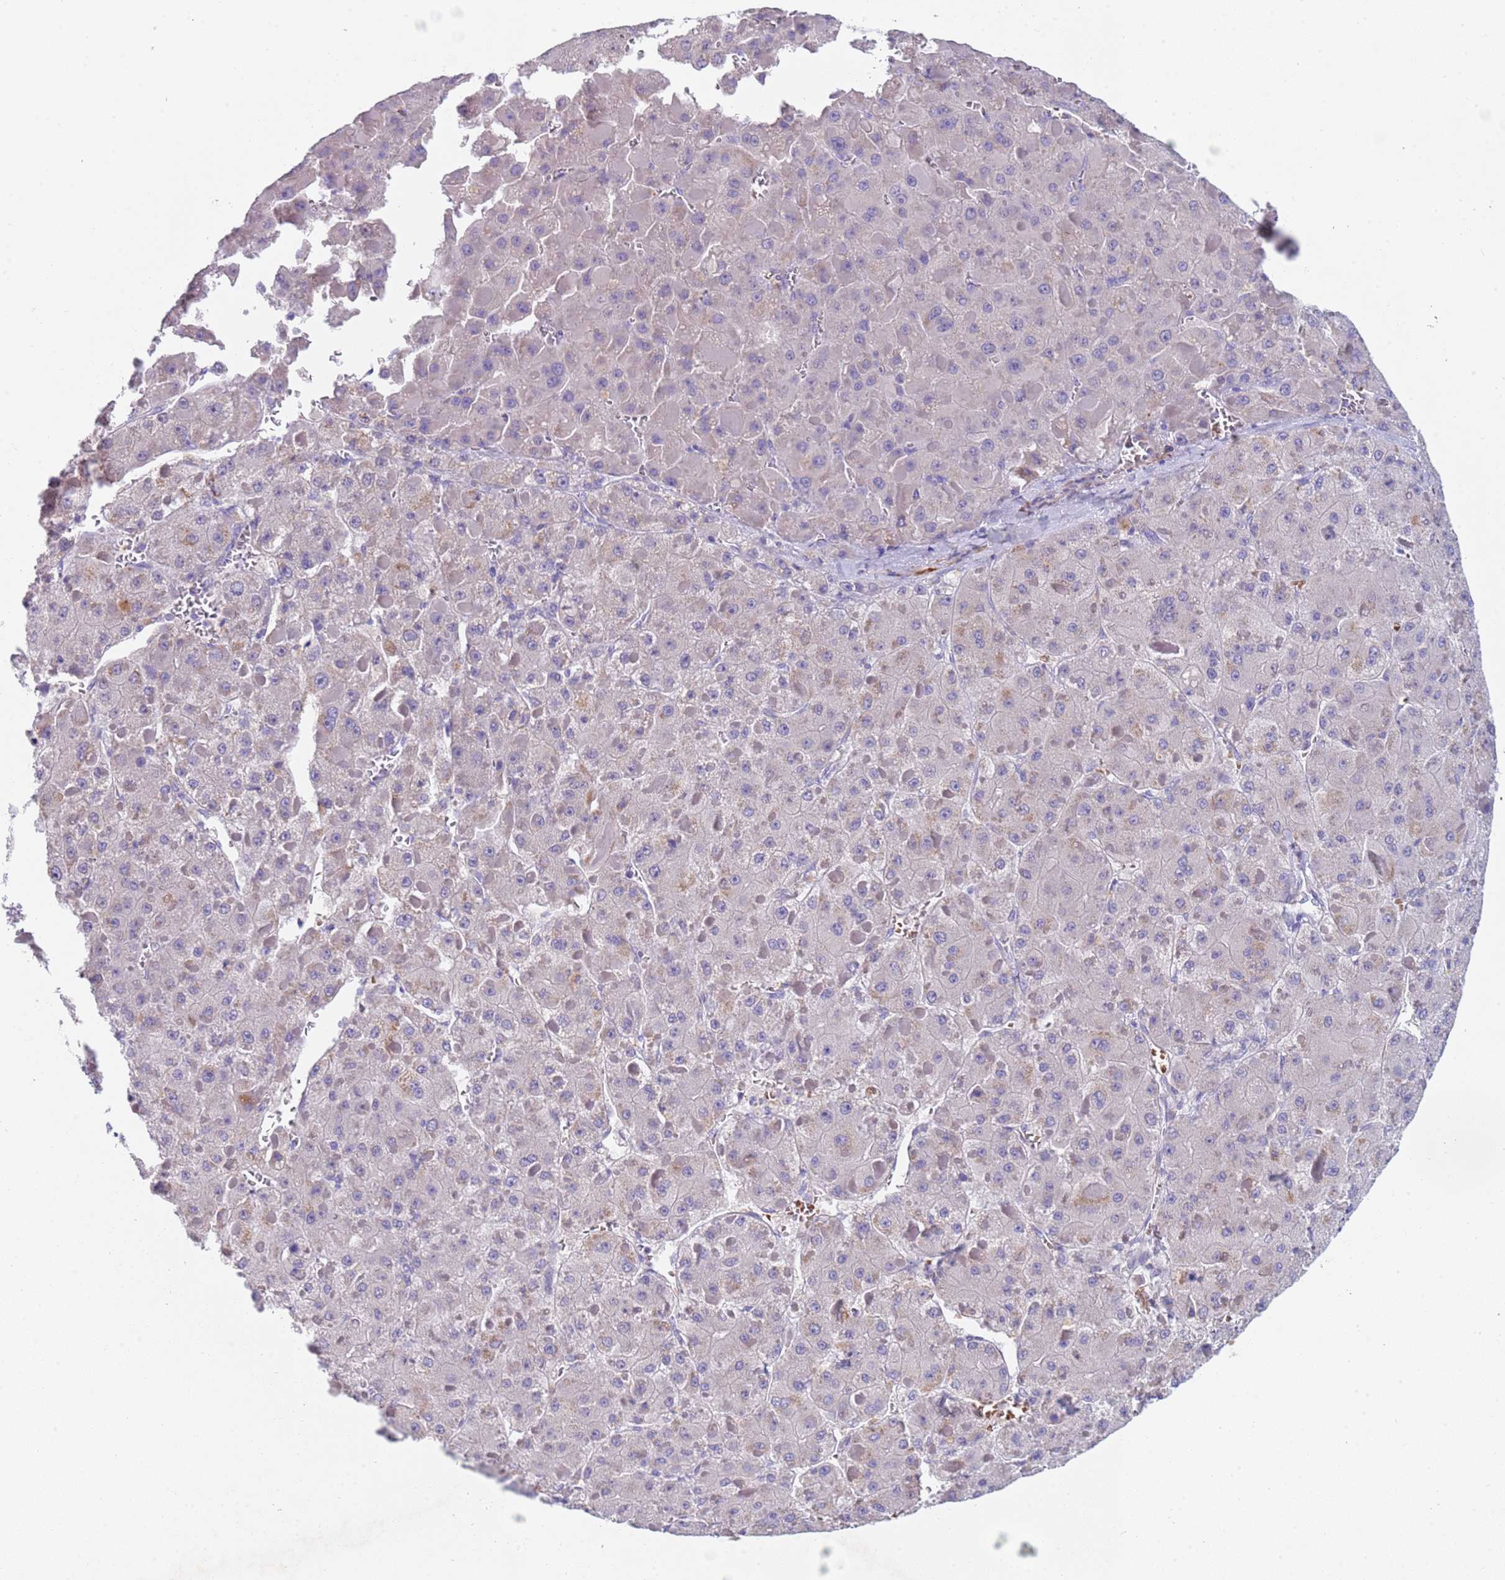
{"staining": {"intensity": "negative", "quantity": "none", "location": "none"}, "tissue": "liver cancer", "cell_type": "Tumor cells", "image_type": "cancer", "snomed": [{"axis": "morphology", "description": "Carcinoma, Hepatocellular, NOS"}, {"axis": "topography", "description": "Liver"}], "caption": "The immunohistochemistry (IHC) photomicrograph has no significant positivity in tumor cells of liver hepatocellular carcinoma tissue. The staining is performed using DAB (3,3'-diaminobenzidine) brown chromogen with nuclei counter-stained in using hematoxylin.", "gene": "KBTBD3", "patient": {"sex": "female", "age": 73}}